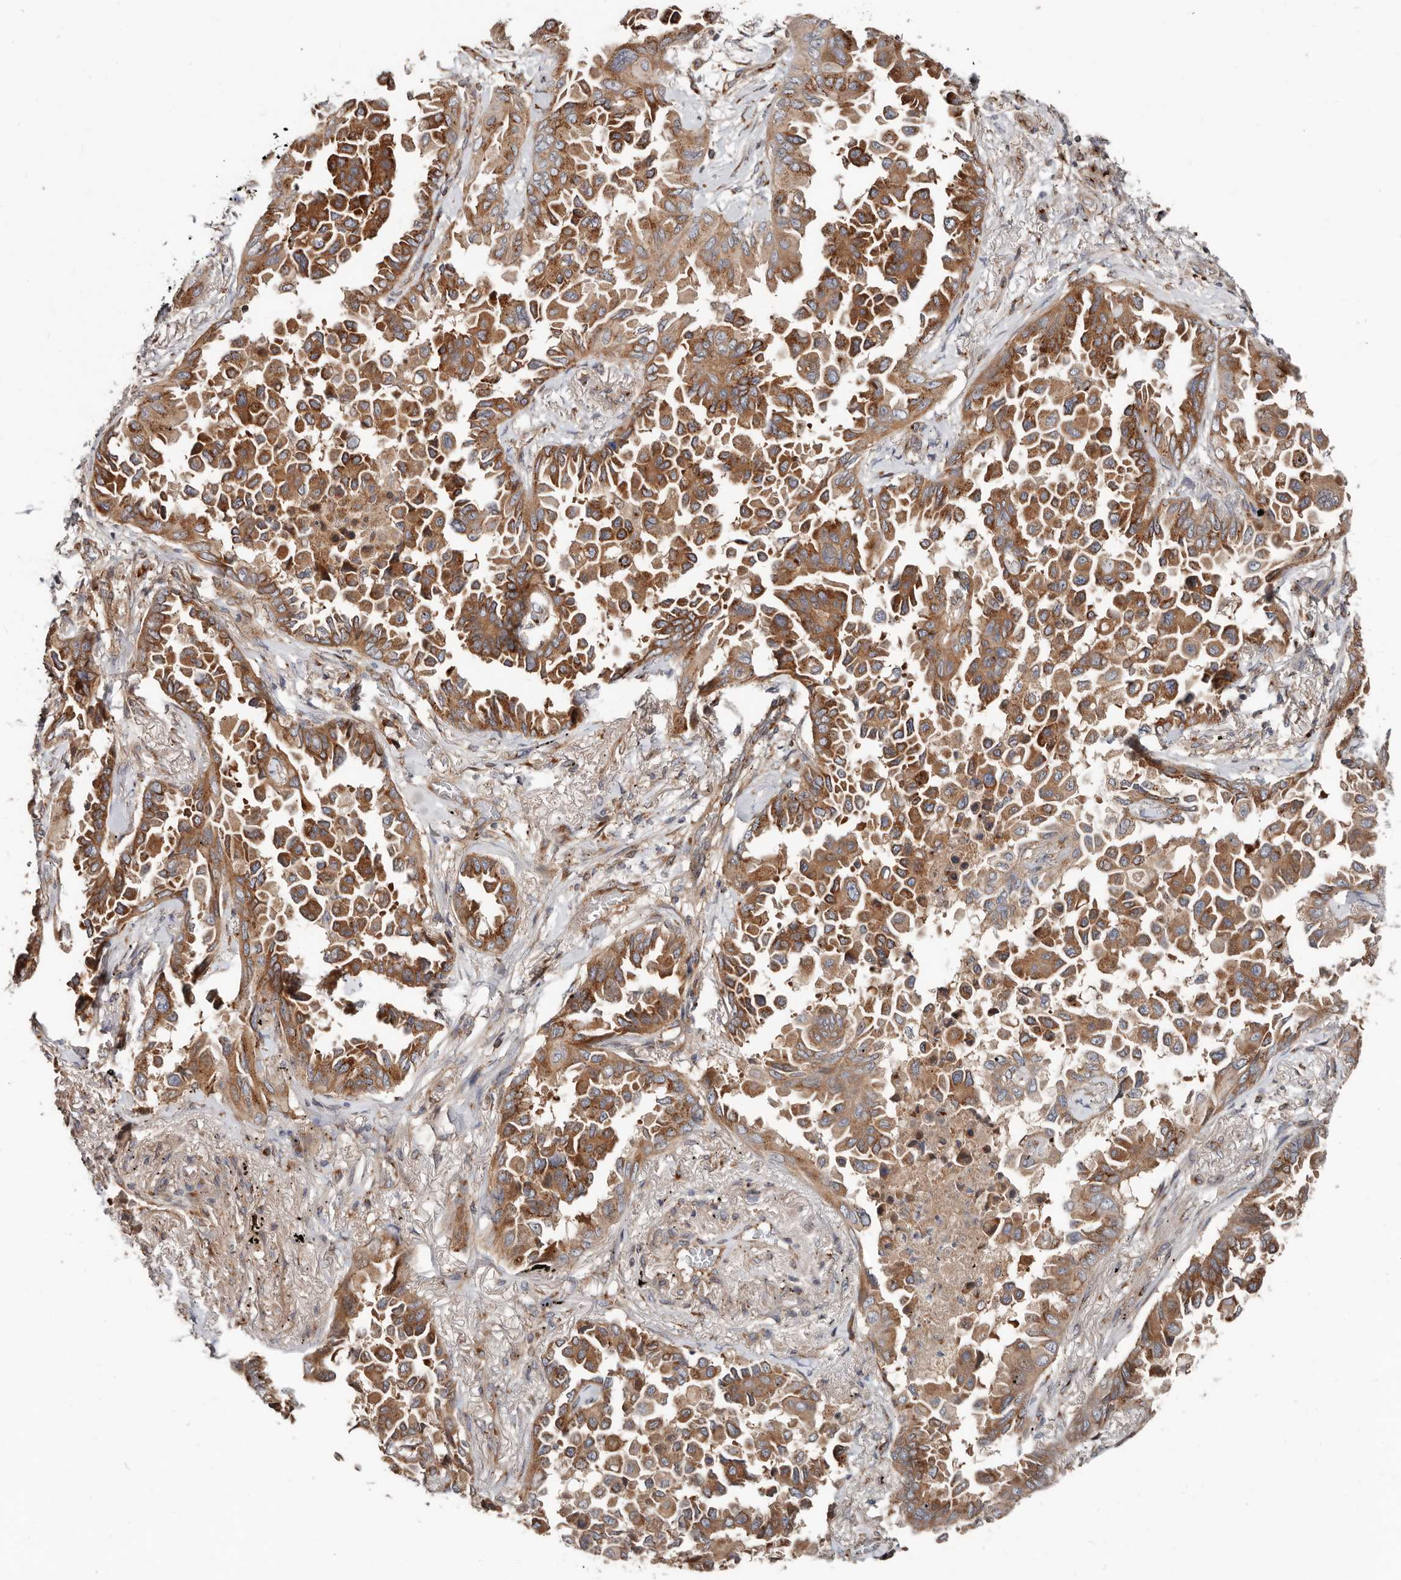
{"staining": {"intensity": "moderate", "quantity": ">75%", "location": "cytoplasmic/membranous"}, "tissue": "lung cancer", "cell_type": "Tumor cells", "image_type": "cancer", "snomed": [{"axis": "morphology", "description": "Adenocarcinoma, NOS"}, {"axis": "topography", "description": "Lung"}], "caption": "This histopathology image displays immunohistochemistry staining of human lung adenocarcinoma, with medium moderate cytoplasmic/membranous expression in approximately >75% of tumor cells.", "gene": "COG1", "patient": {"sex": "female", "age": 67}}